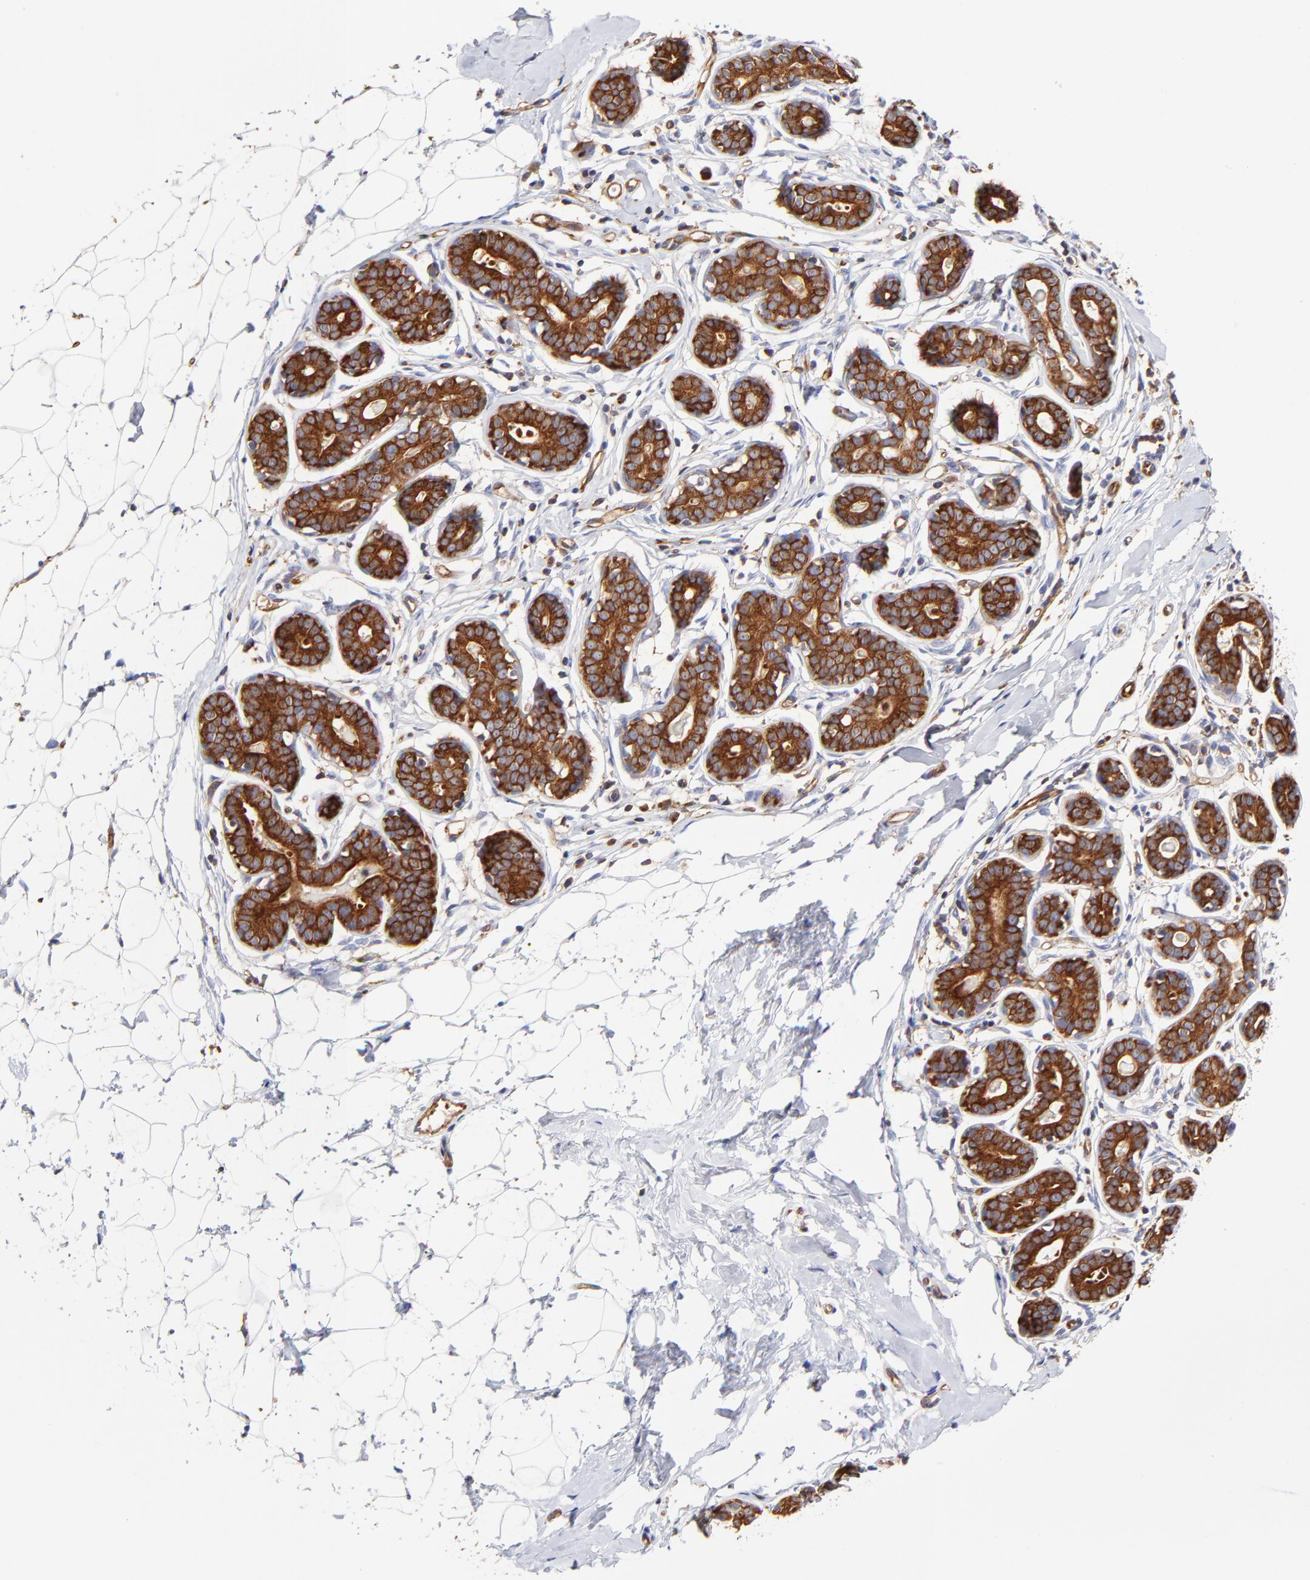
{"staining": {"intensity": "negative", "quantity": "none", "location": "none"}, "tissue": "breast", "cell_type": "Adipocytes", "image_type": "normal", "snomed": [{"axis": "morphology", "description": "Normal tissue, NOS"}, {"axis": "topography", "description": "Breast"}], "caption": "Adipocytes show no significant expression in benign breast. (DAB (3,3'-diaminobenzidine) IHC, high magnification).", "gene": "CD2AP", "patient": {"sex": "female", "age": 22}}